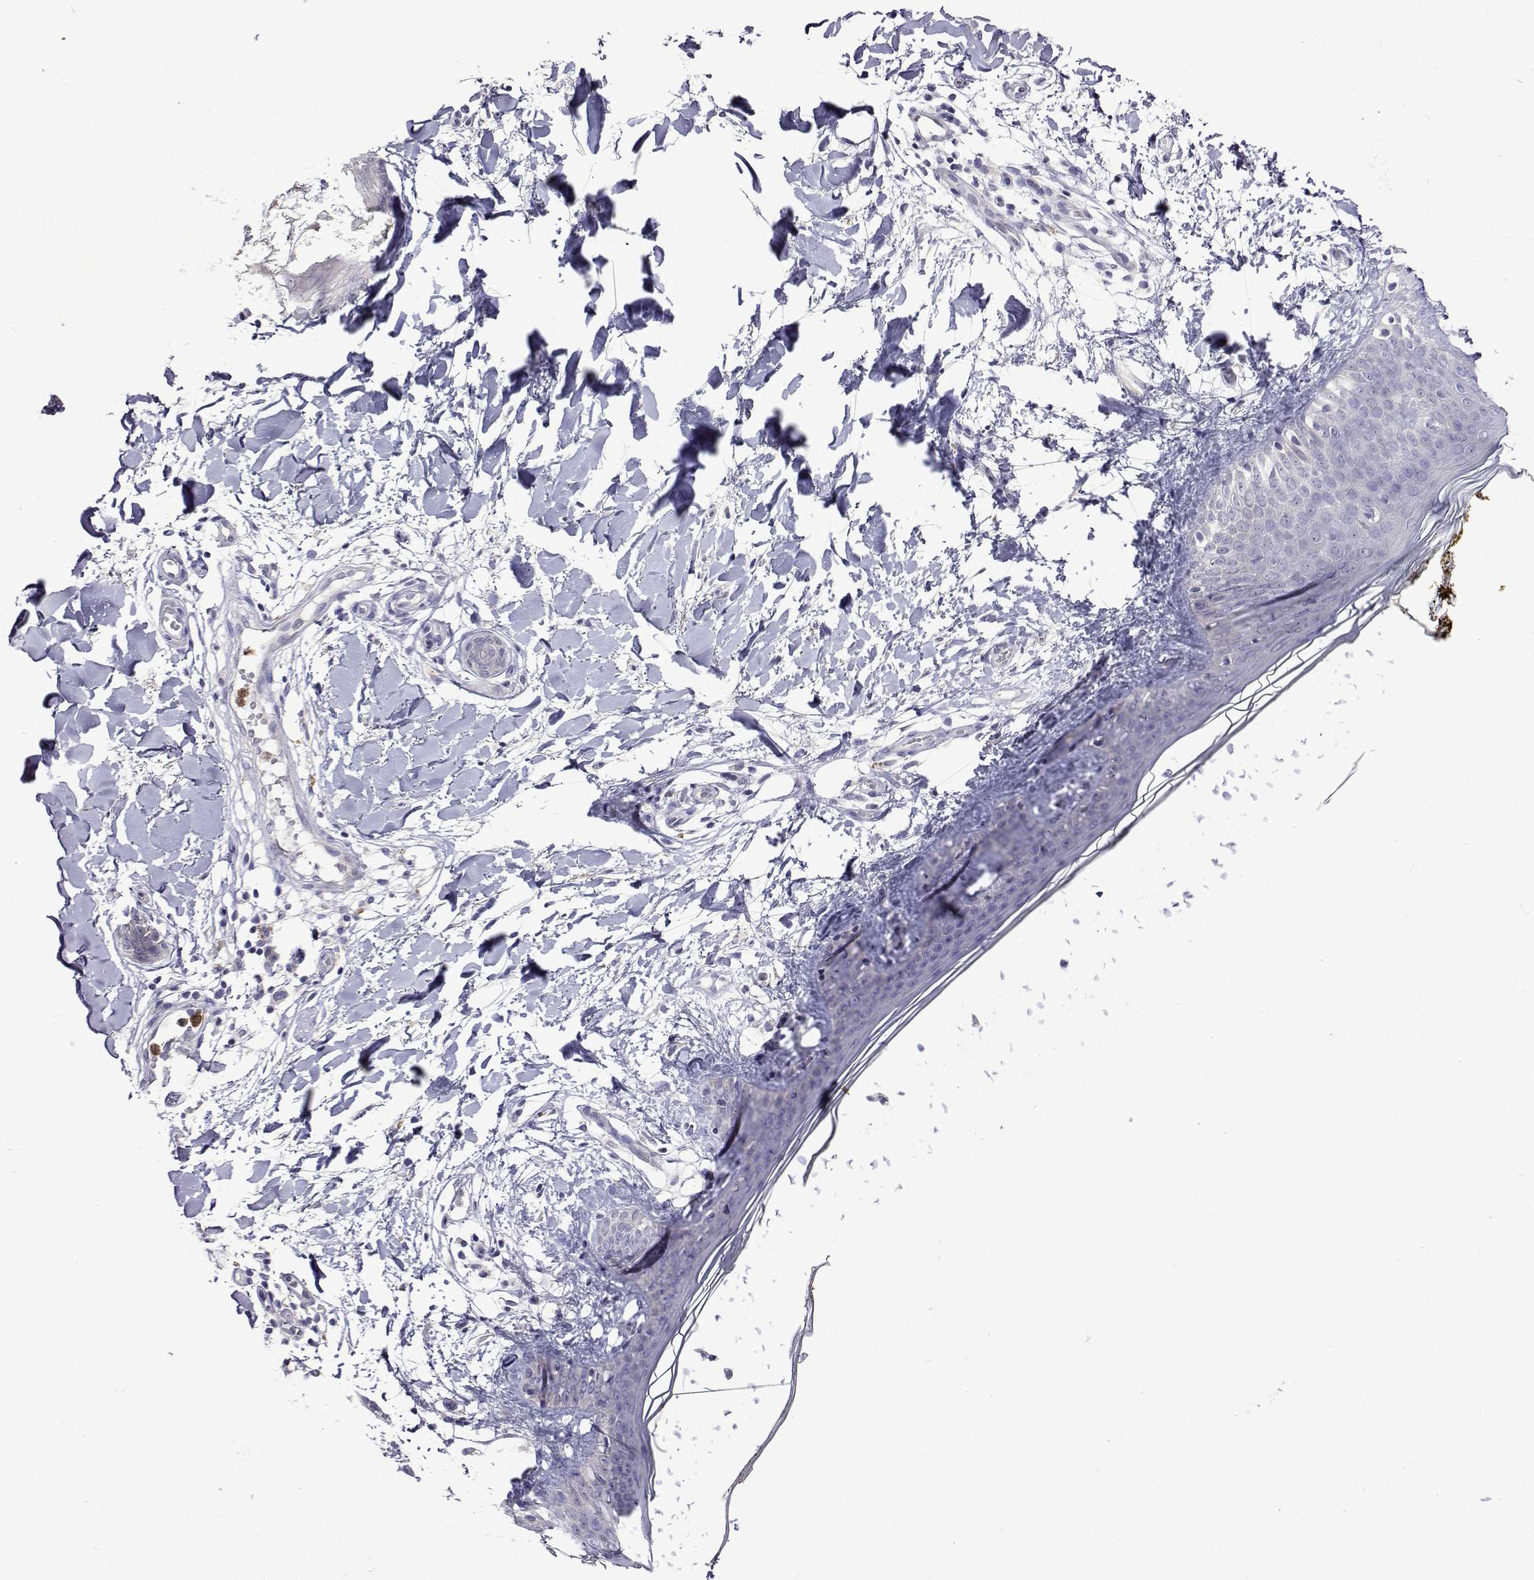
{"staining": {"intensity": "negative", "quantity": "none", "location": "none"}, "tissue": "skin", "cell_type": "Fibroblasts", "image_type": "normal", "snomed": [{"axis": "morphology", "description": "Normal tissue, NOS"}, {"axis": "topography", "description": "Skin"}], "caption": "Immunohistochemistry image of normal skin: human skin stained with DAB (3,3'-diaminobenzidine) reveals no significant protein positivity in fibroblasts. Nuclei are stained in blue.", "gene": "SULT2A1", "patient": {"sex": "female", "age": 34}}